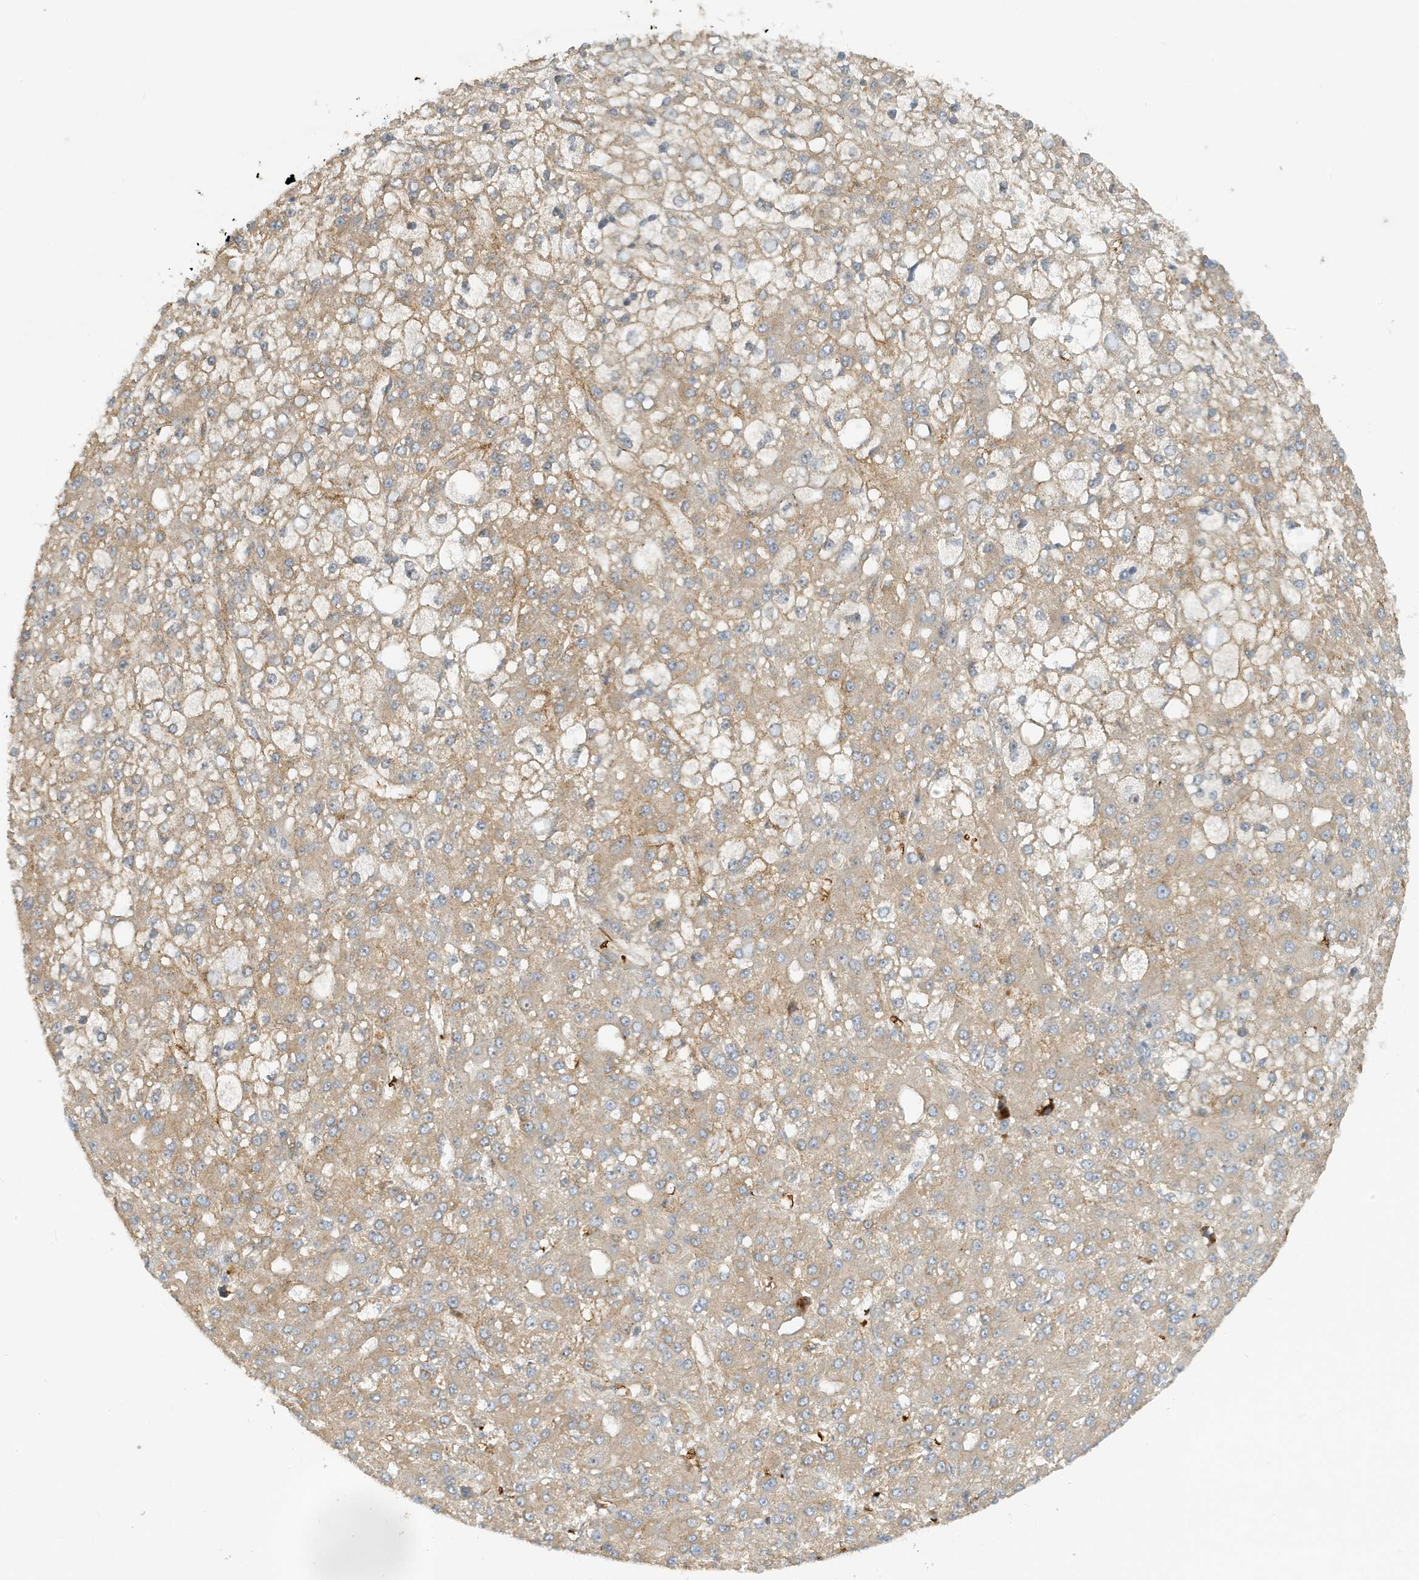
{"staining": {"intensity": "weak", "quantity": "<25%", "location": "cytoplasmic/membranous"}, "tissue": "liver cancer", "cell_type": "Tumor cells", "image_type": "cancer", "snomed": [{"axis": "morphology", "description": "Carcinoma, Hepatocellular, NOS"}, {"axis": "topography", "description": "Liver"}], "caption": "Immunohistochemical staining of human liver cancer (hepatocellular carcinoma) shows no significant expression in tumor cells.", "gene": "FYCO1", "patient": {"sex": "male", "age": 67}}